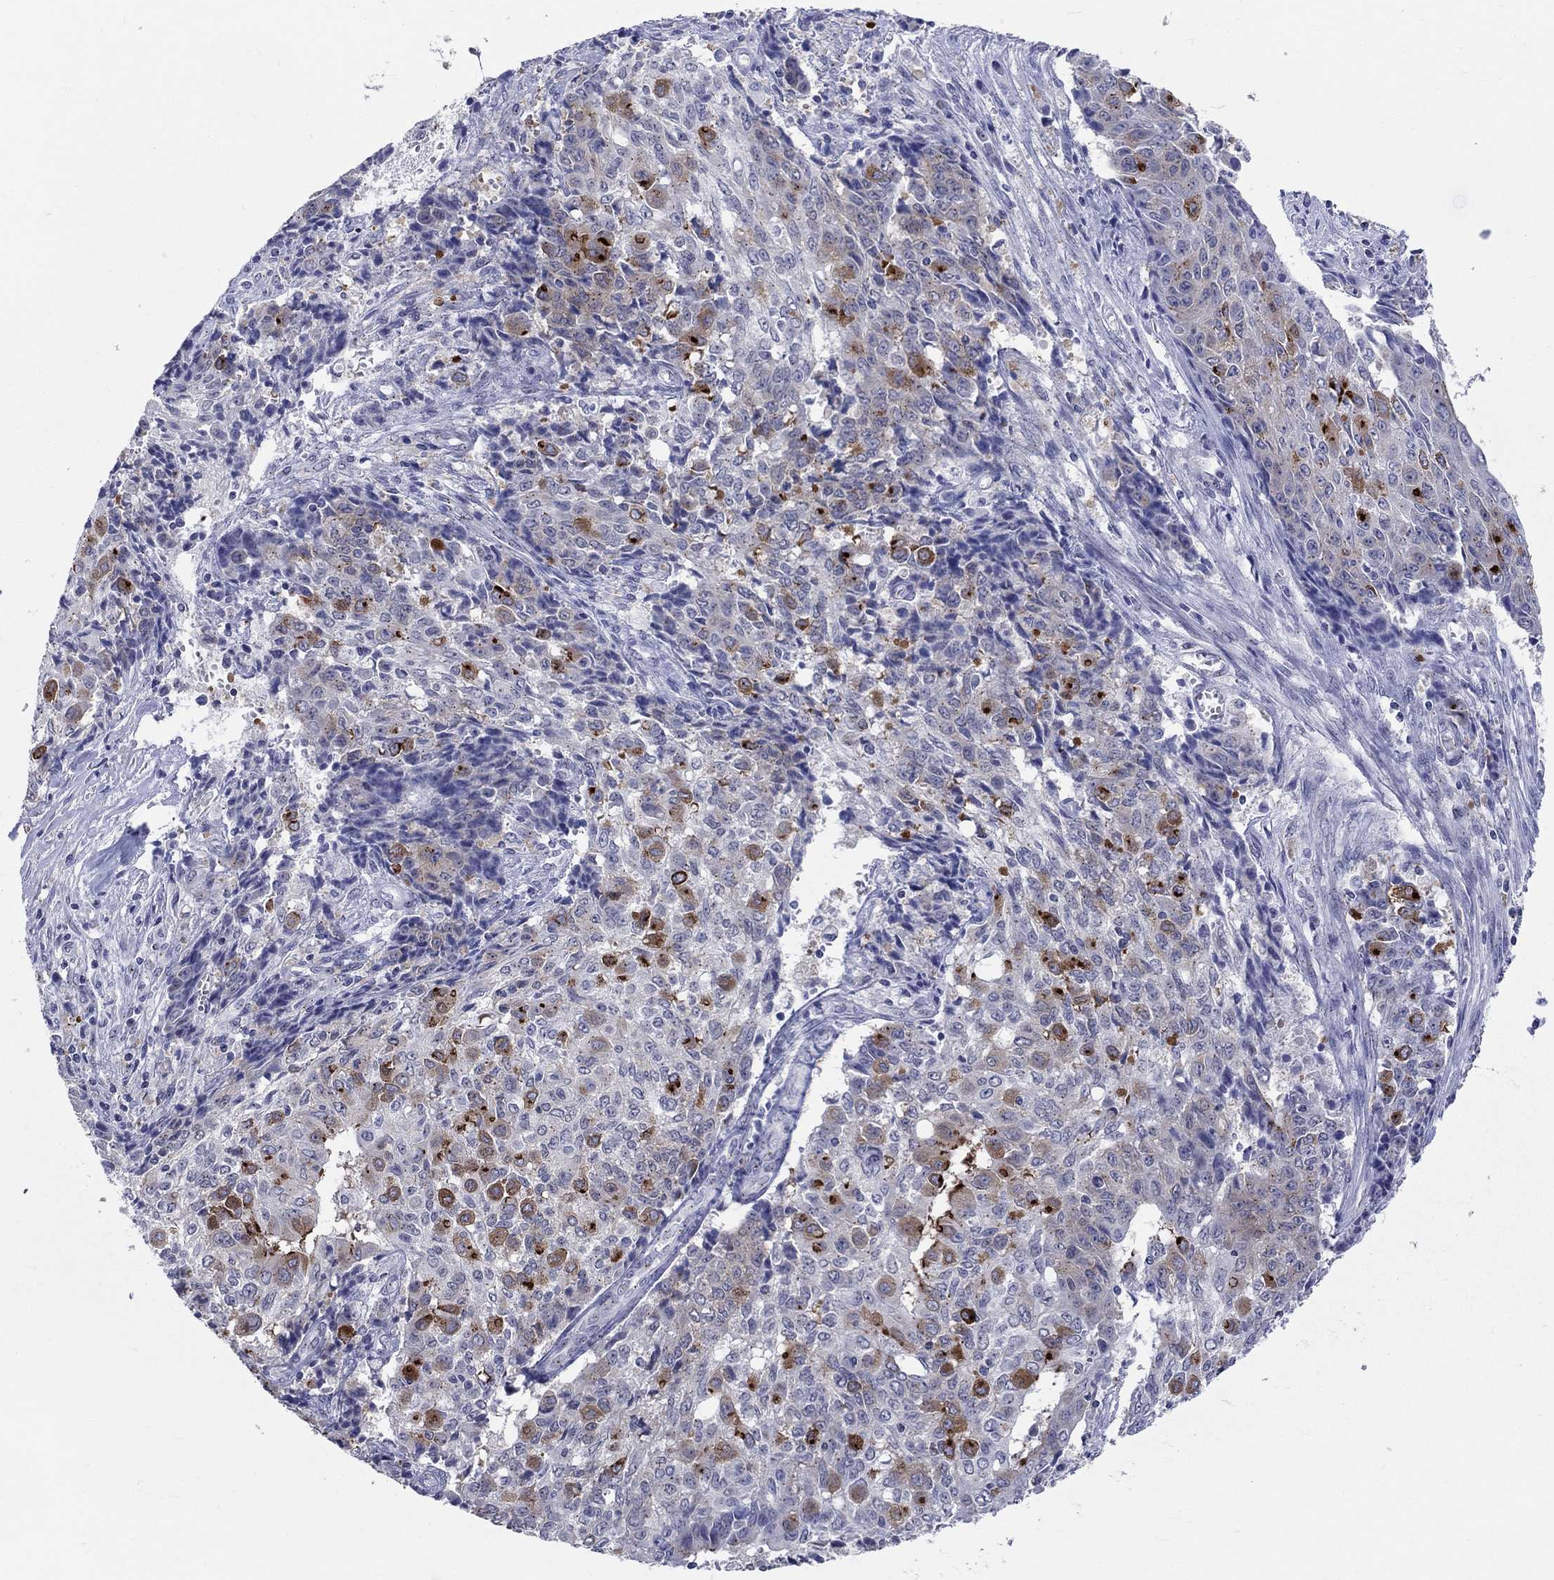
{"staining": {"intensity": "strong", "quantity": "<25%", "location": "cytoplasmic/membranous"}, "tissue": "ovarian cancer", "cell_type": "Tumor cells", "image_type": "cancer", "snomed": [{"axis": "morphology", "description": "Carcinoma, endometroid"}, {"axis": "topography", "description": "Ovary"}], "caption": "Immunohistochemistry (IHC) of human ovarian cancer (endometroid carcinoma) displays medium levels of strong cytoplasmic/membranous positivity in about <25% of tumor cells.", "gene": "CEP43", "patient": {"sex": "female", "age": 42}}